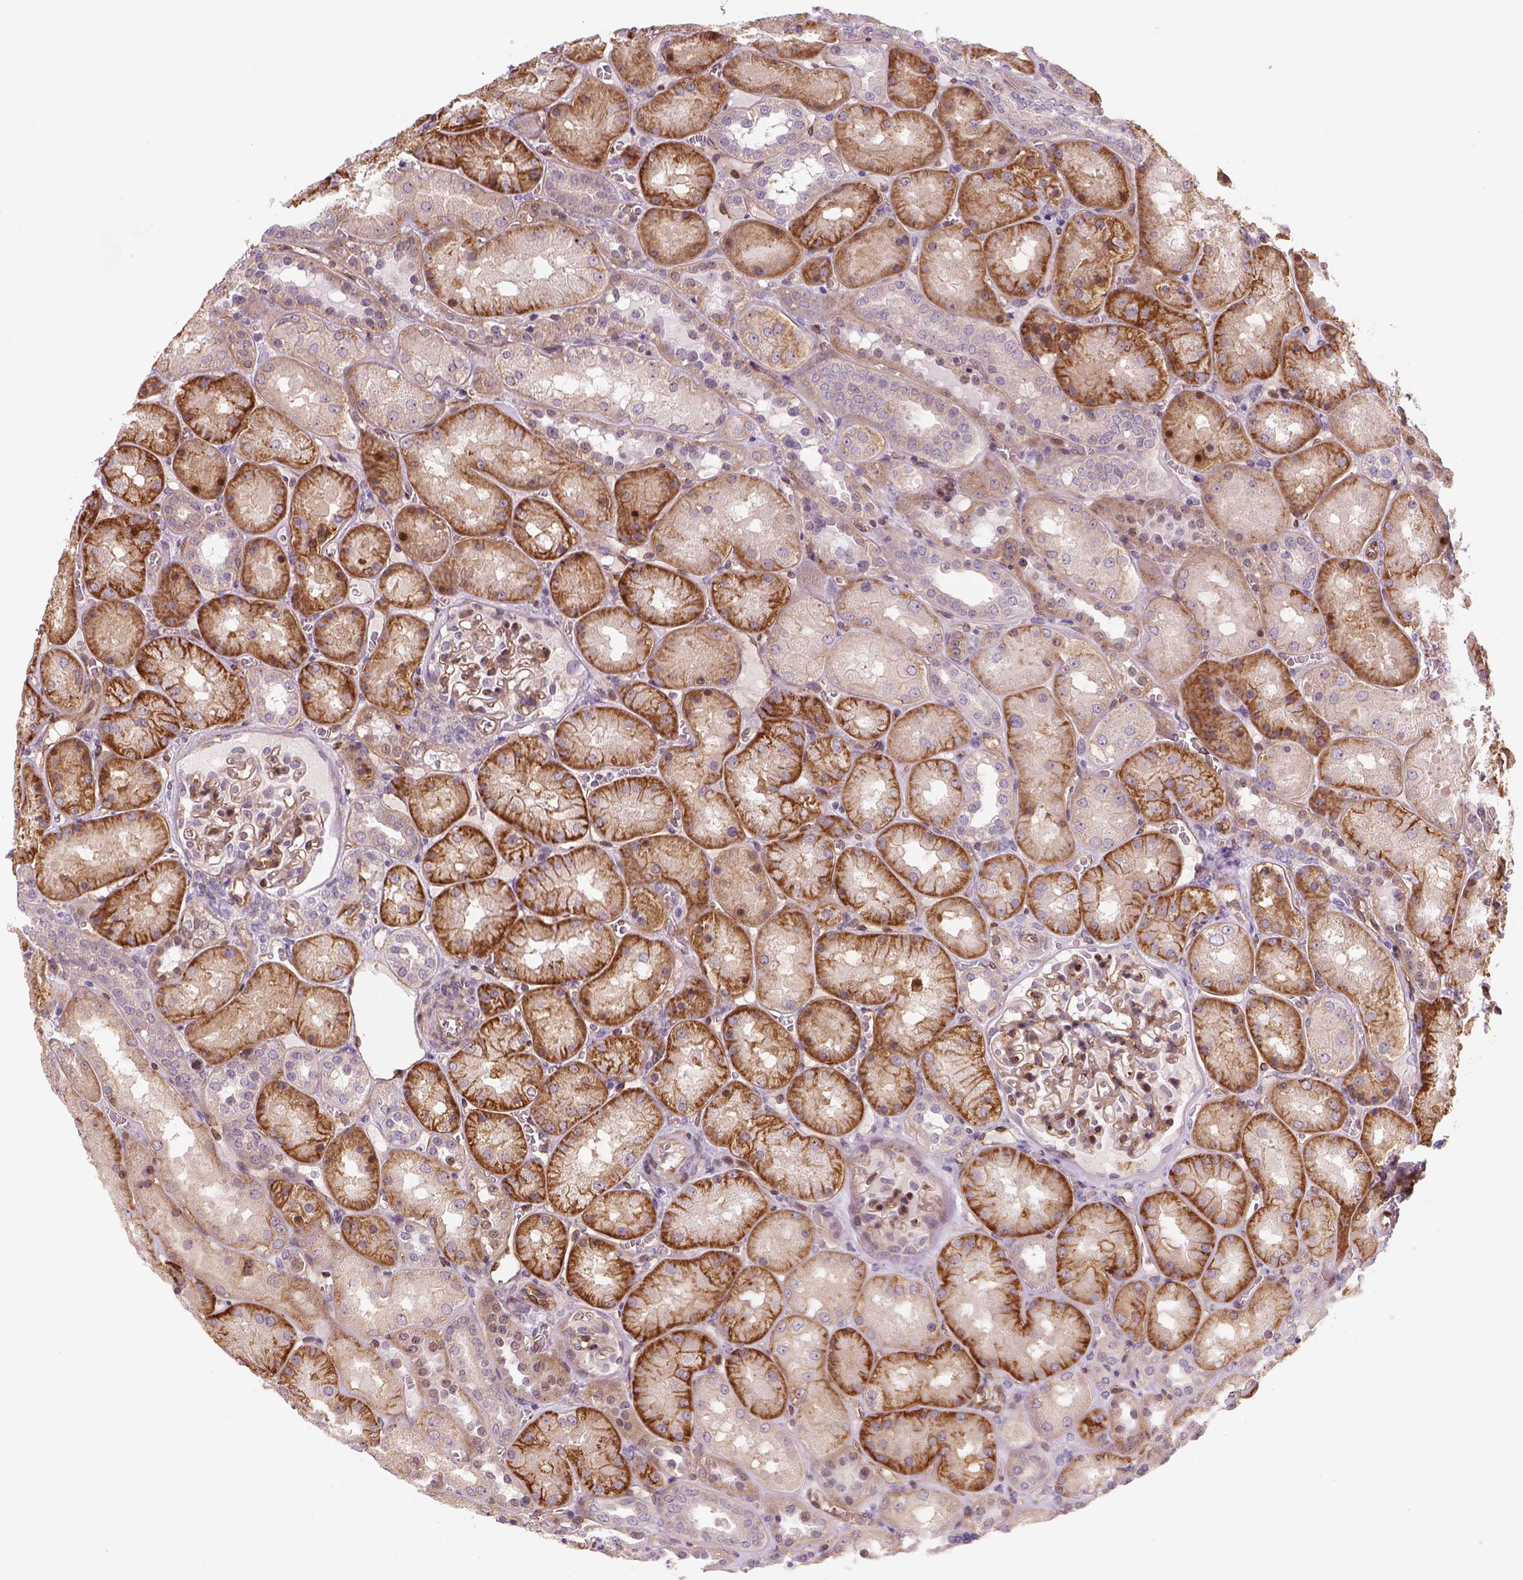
{"staining": {"intensity": "strong", "quantity": ">75%", "location": "cytoplasmic/membranous"}, "tissue": "kidney", "cell_type": "Cells in glomeruli", "image_type": "normal", "snomed": [{"axis": "morphology", "description": "Normal tissue, NOS"}, {"axis": "topography", "description": "Kidney"}], "caption": "Strong cytoplasmic/membranous expression for a protein is present in about >75% of cells in glomeruli of normal kidney using immunohistochemistry (IHC).", "gene": "VSTM5", "patient": {"sex": "male", "age": 73}}